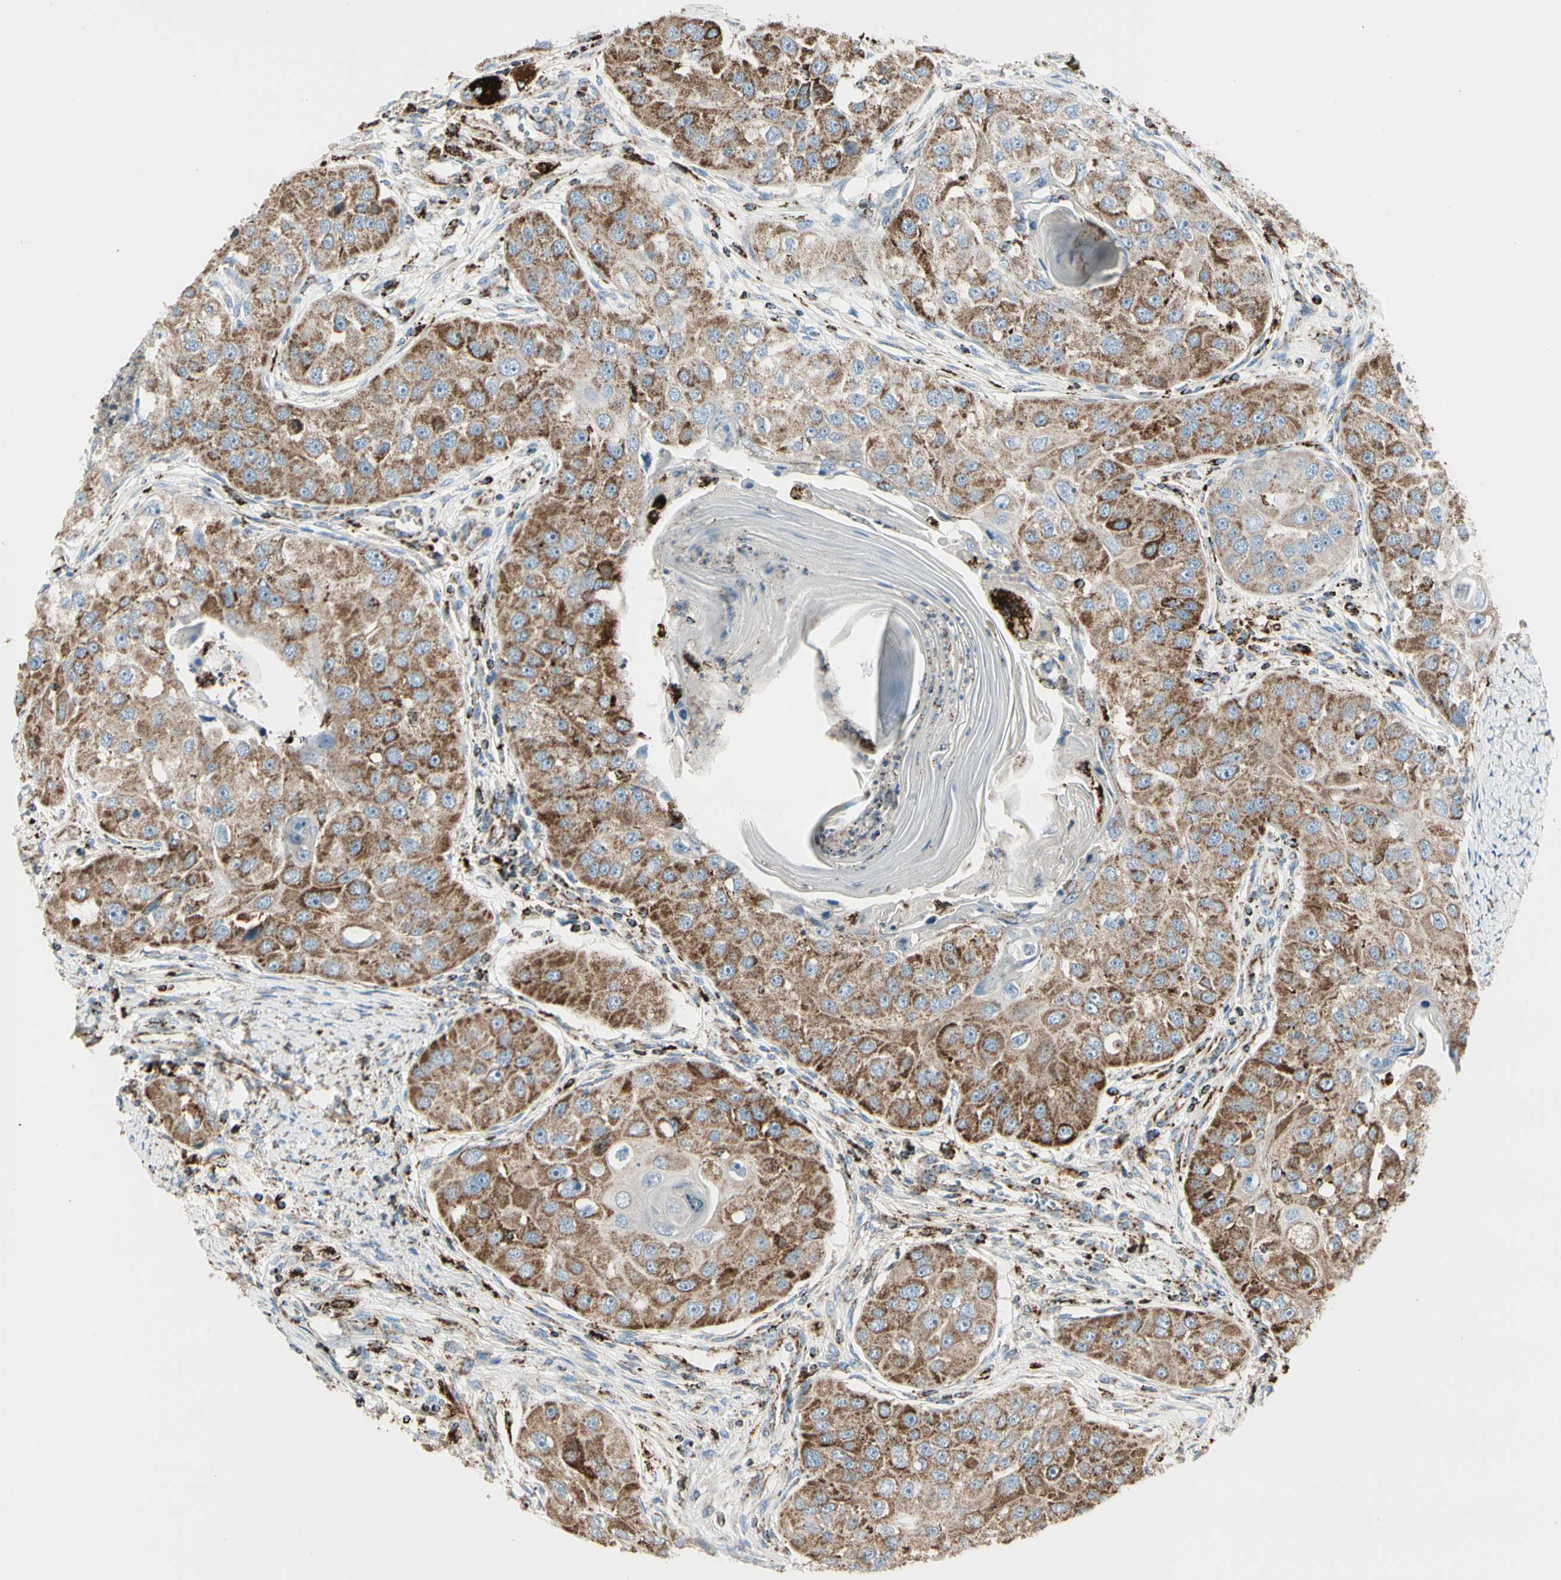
{"staining": {"intensity": "moderate", "quantity": ">75%", "location": "cytoplasmic/membranous"}, "tissue": "head and neck cancer", "cell_type": "Tumor cells", "image_type": "cancer", "snomed": [{"axis": "morphology", "description": "Normal tissue, NOS"}, {"axis": "morphology", "description": "Squamous cell carcinoma, NOS"}, {"axis": "topography", "description": "Skeletal muscle"}, {"axis": "topography", "description": "Head-Neck"}], "caption": "A medium amount of moderate cytoplasmic/membranous positivity is identified in about >75% of tumor cells in head and neck squamous cell carcinoma tissue.", "gene": "ME2", "patient": {"sex": "male", "age": 51}}